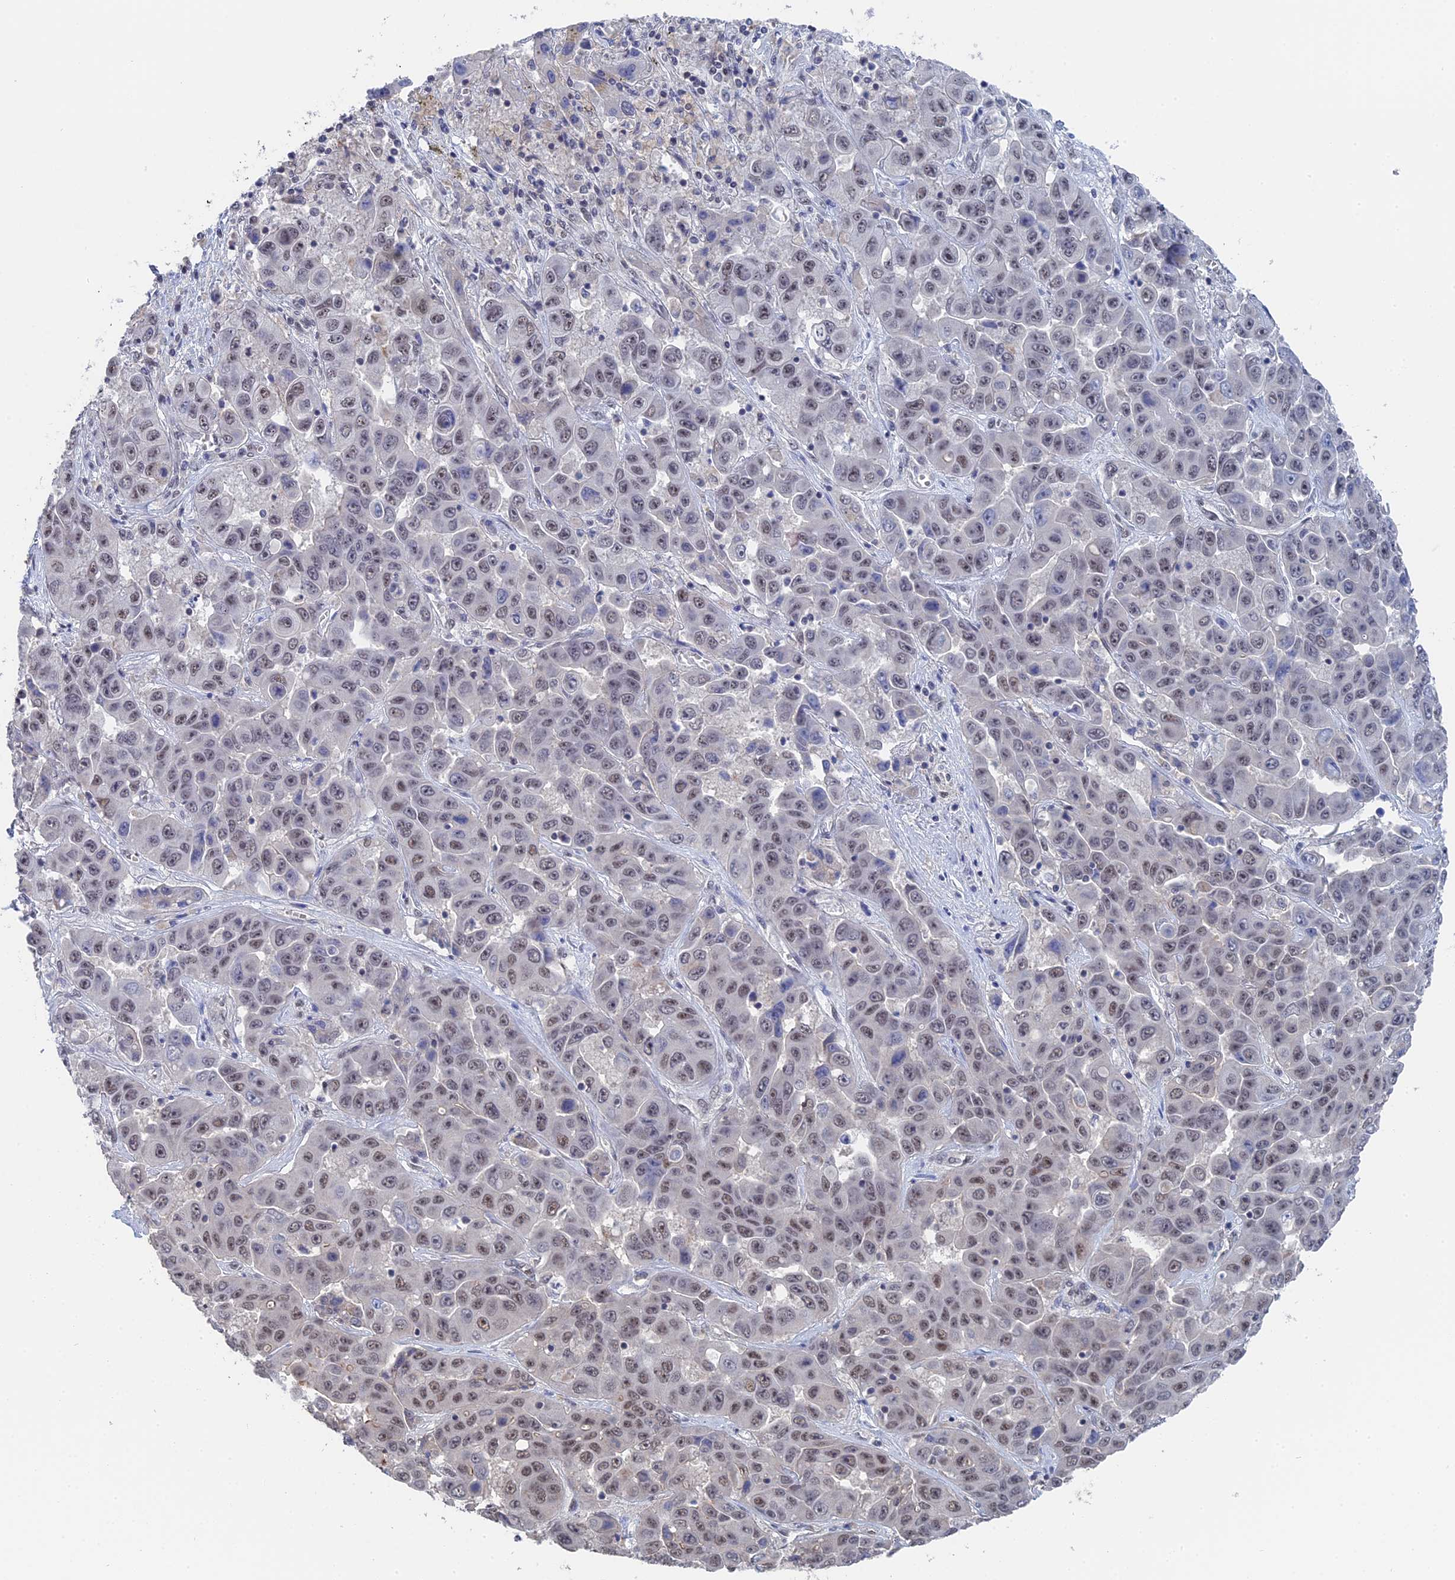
{"staining": {"intensity": "moderate", "quantity": "25%-75%", "location": "nuclear"}, "tissue": "liver cancer", "cell_type": "Tumor cells", "image_type": "cancer", "snomed": [{"axis": "morphology", "description": "Cholangiocarcinoma"}, {"axis": "topography", "description": "Liver"}], "caption": "Immunohistochemistry (DAB) staining of human liver cancer demonstrates moderate nuclear protein staining in about 25%-75% of tumor cells. Ihc stains the protein in brown and the nuclei are stained blue.", "gene": "TSSC4", "patient": {"sex": "female", "age": 52}}